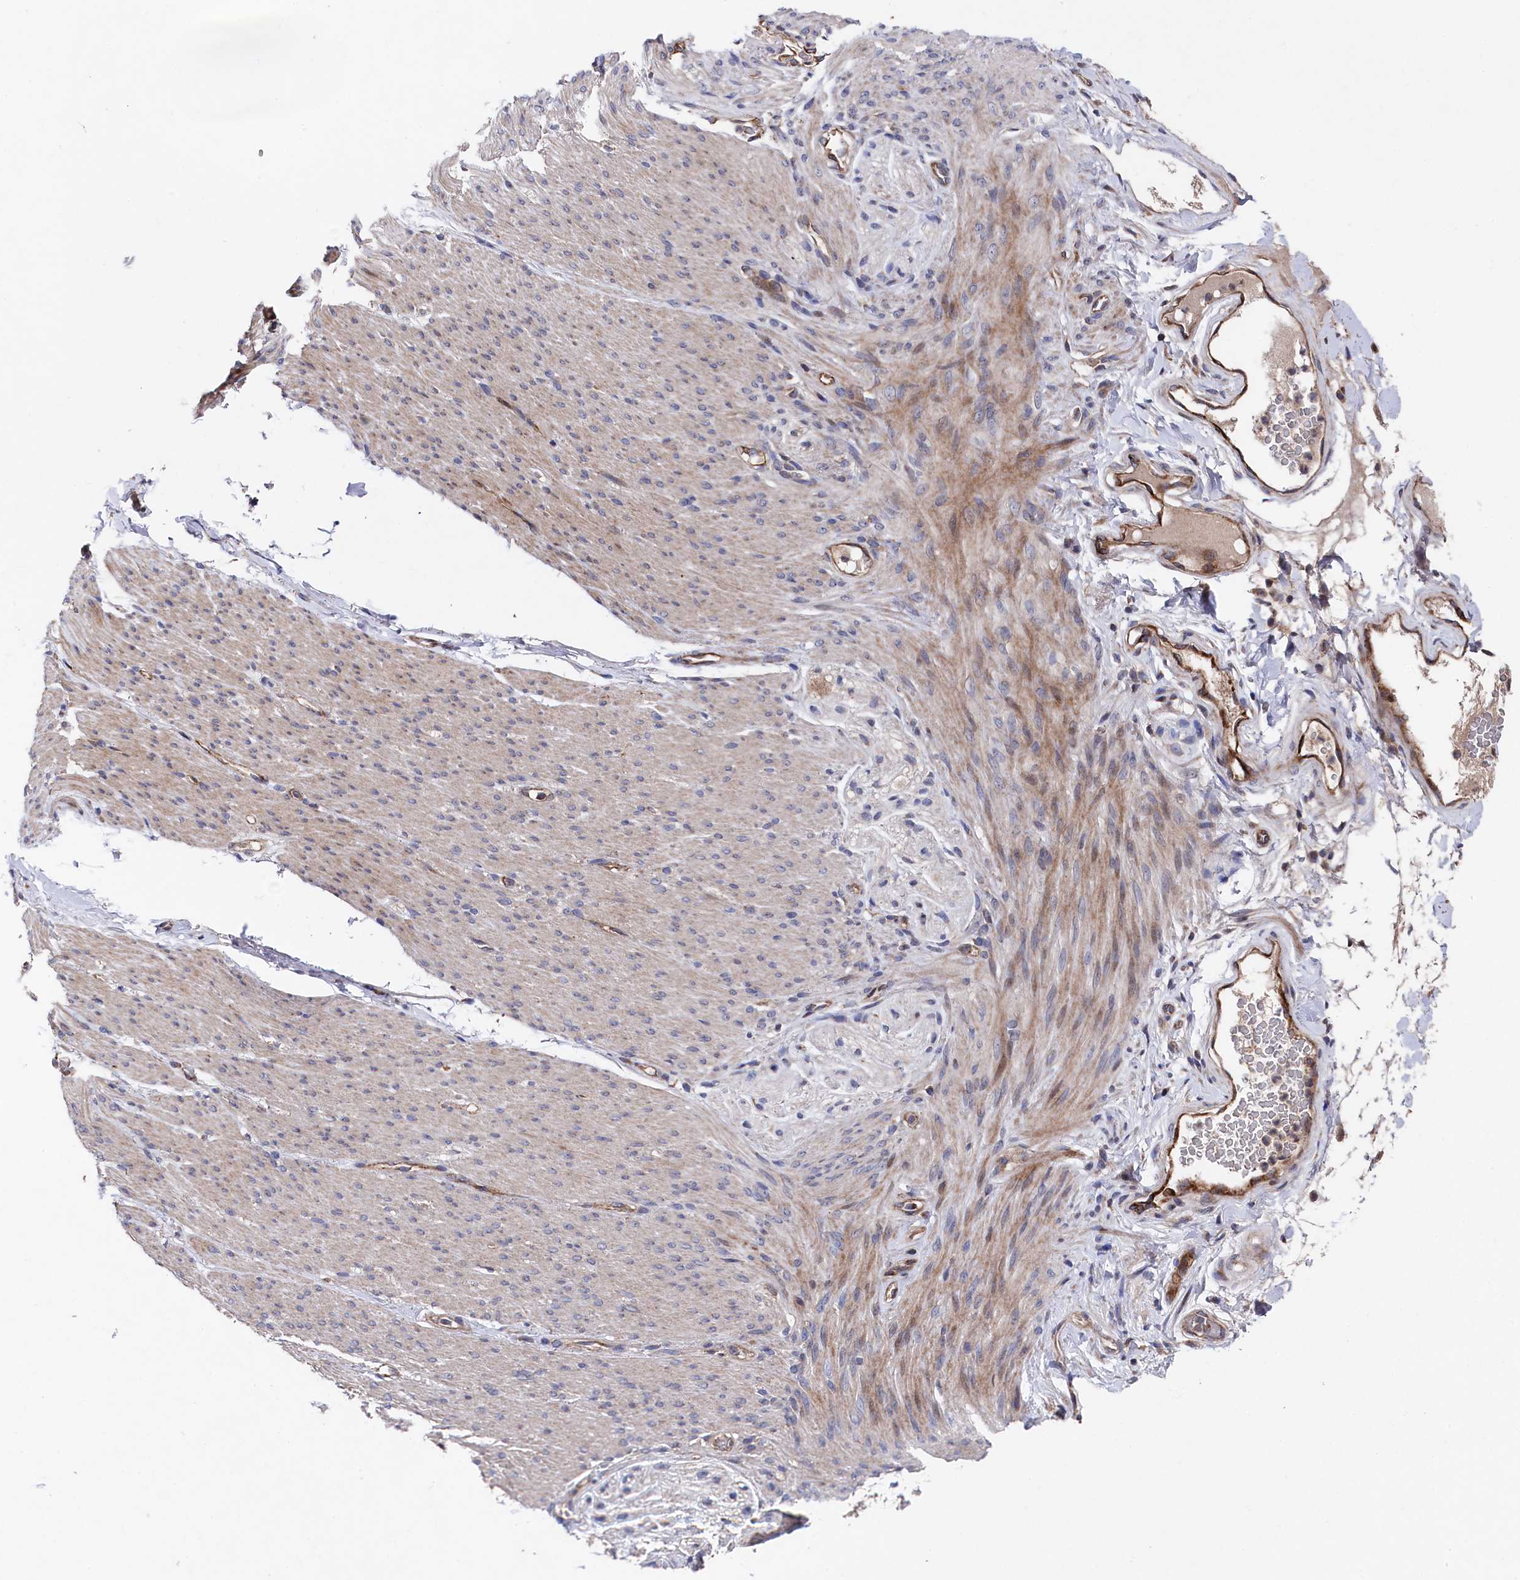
{"staining": {"intensity": "strong", "quantity": "<25%", "location": "nuclear"}, "tissue": "adipose tissue", "cell_type": "Adipocytes", "image_type": "normal", "snomed": [{"axis": "morphology", "description": "Normal tissue, NOS"}, {"axis": "topography", "description": "Colon"}, {"axis": "topography", "description": "Peripheral nerve tissue"}], "caption": "A medium amount of strong nuclear expression is seen in approximately <25% of adipocytes in normal adipose tissue. Immunohistochemistry (ihc) stains the protein of interest in brown and the nuclei are stained blue.", "gene": "SUPV3L1", "patient": {"sex": "female", "age": 61}}